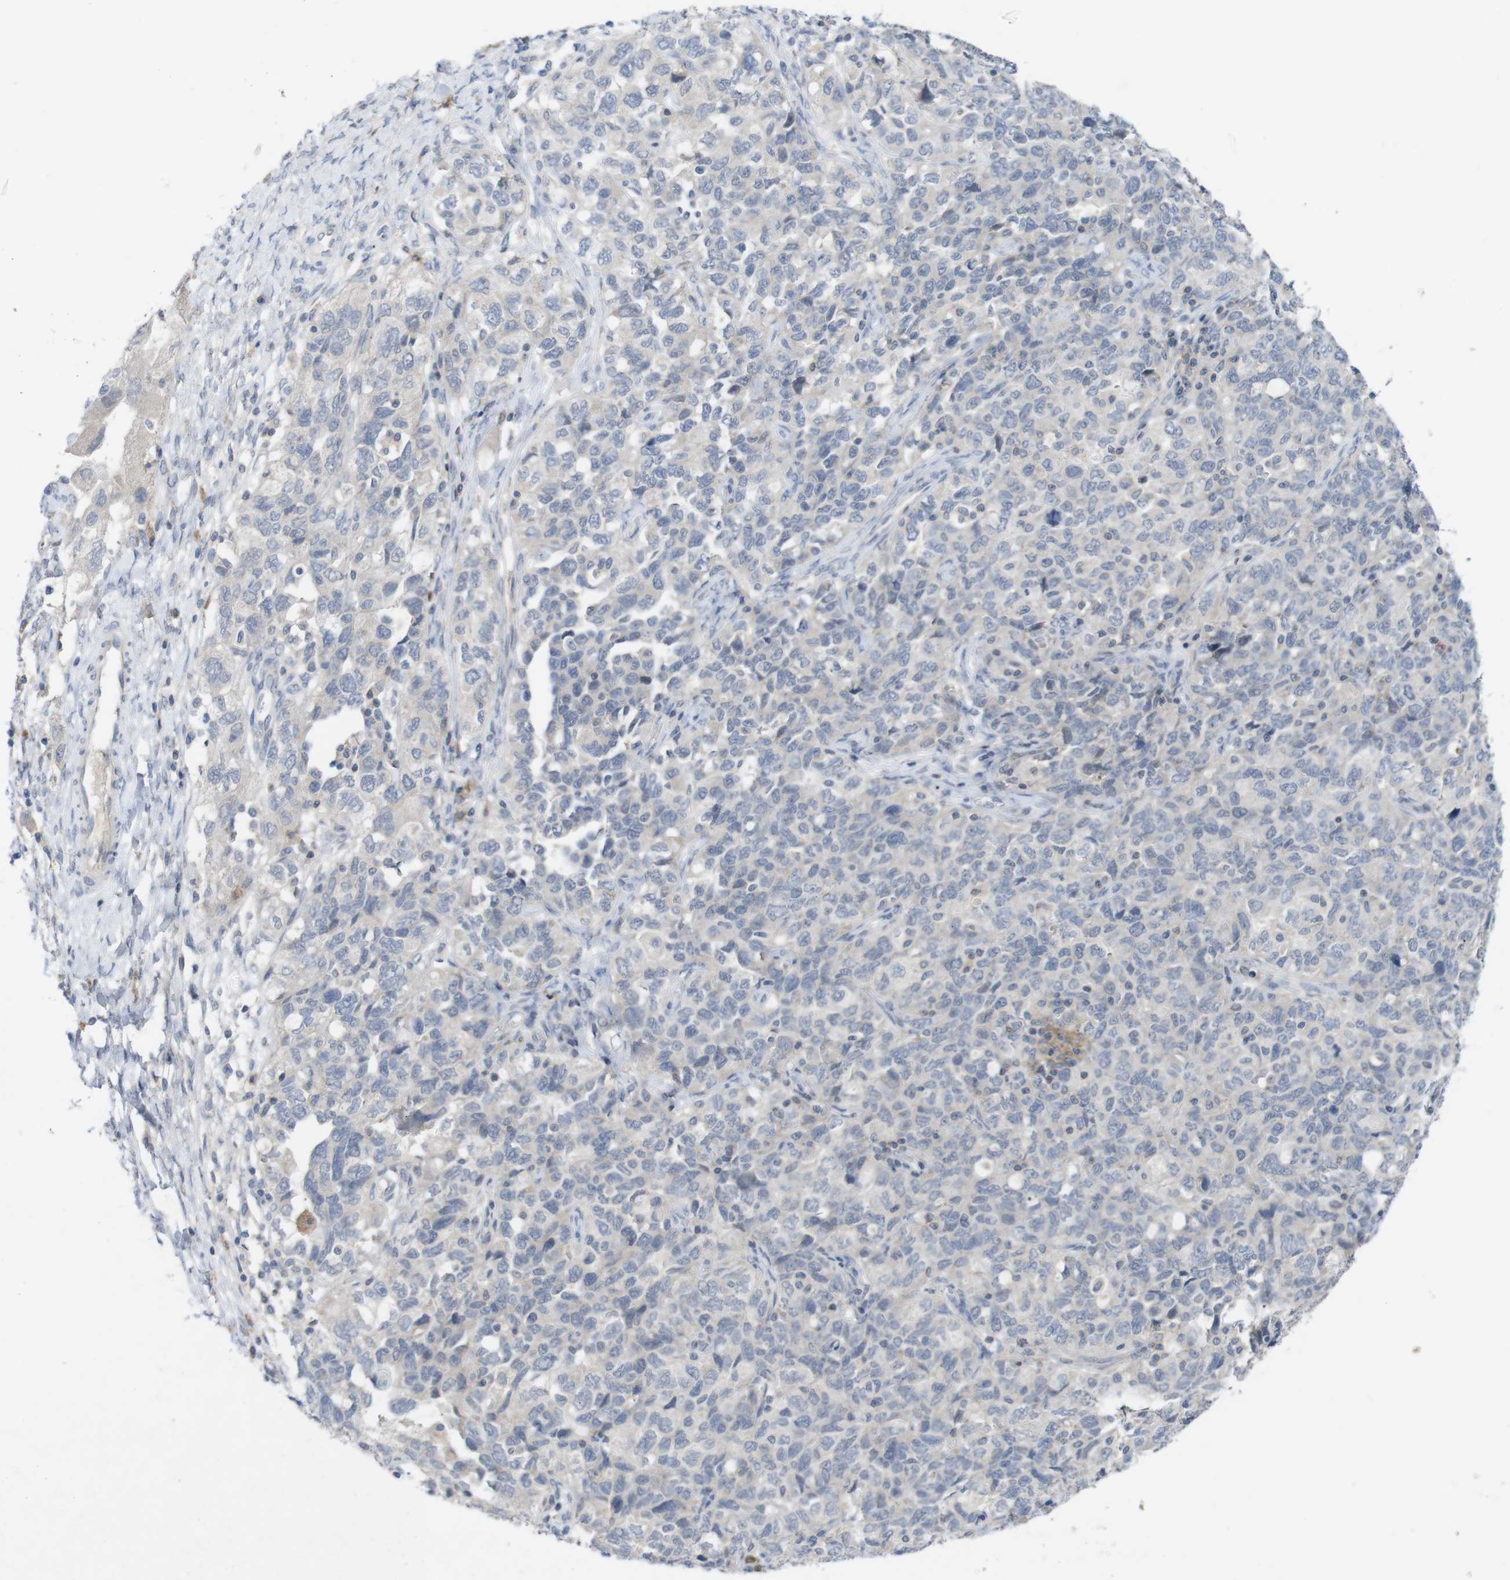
{"staining": {"intensity": "negative", "quantity": "none", "location": "none"}, "tissue": "ovarian cancer", "cell_type": "Tumor cells", "image_type": "cancer", "snomed": [{"axis": "morphology", "description": "Carcinoma, NOS"}, {"axis": "morphology", "description": "Cystadenocarcinoma, serous, NOS"}, {"axis": "topography", "description": "Ovary"}], "caption": "Tumor cells are negative for brown protein staining in ovarian serous cystadenocarcinoma.", "gene": "SLAMF7", "patient": {"sex": "female", "age": 69}}